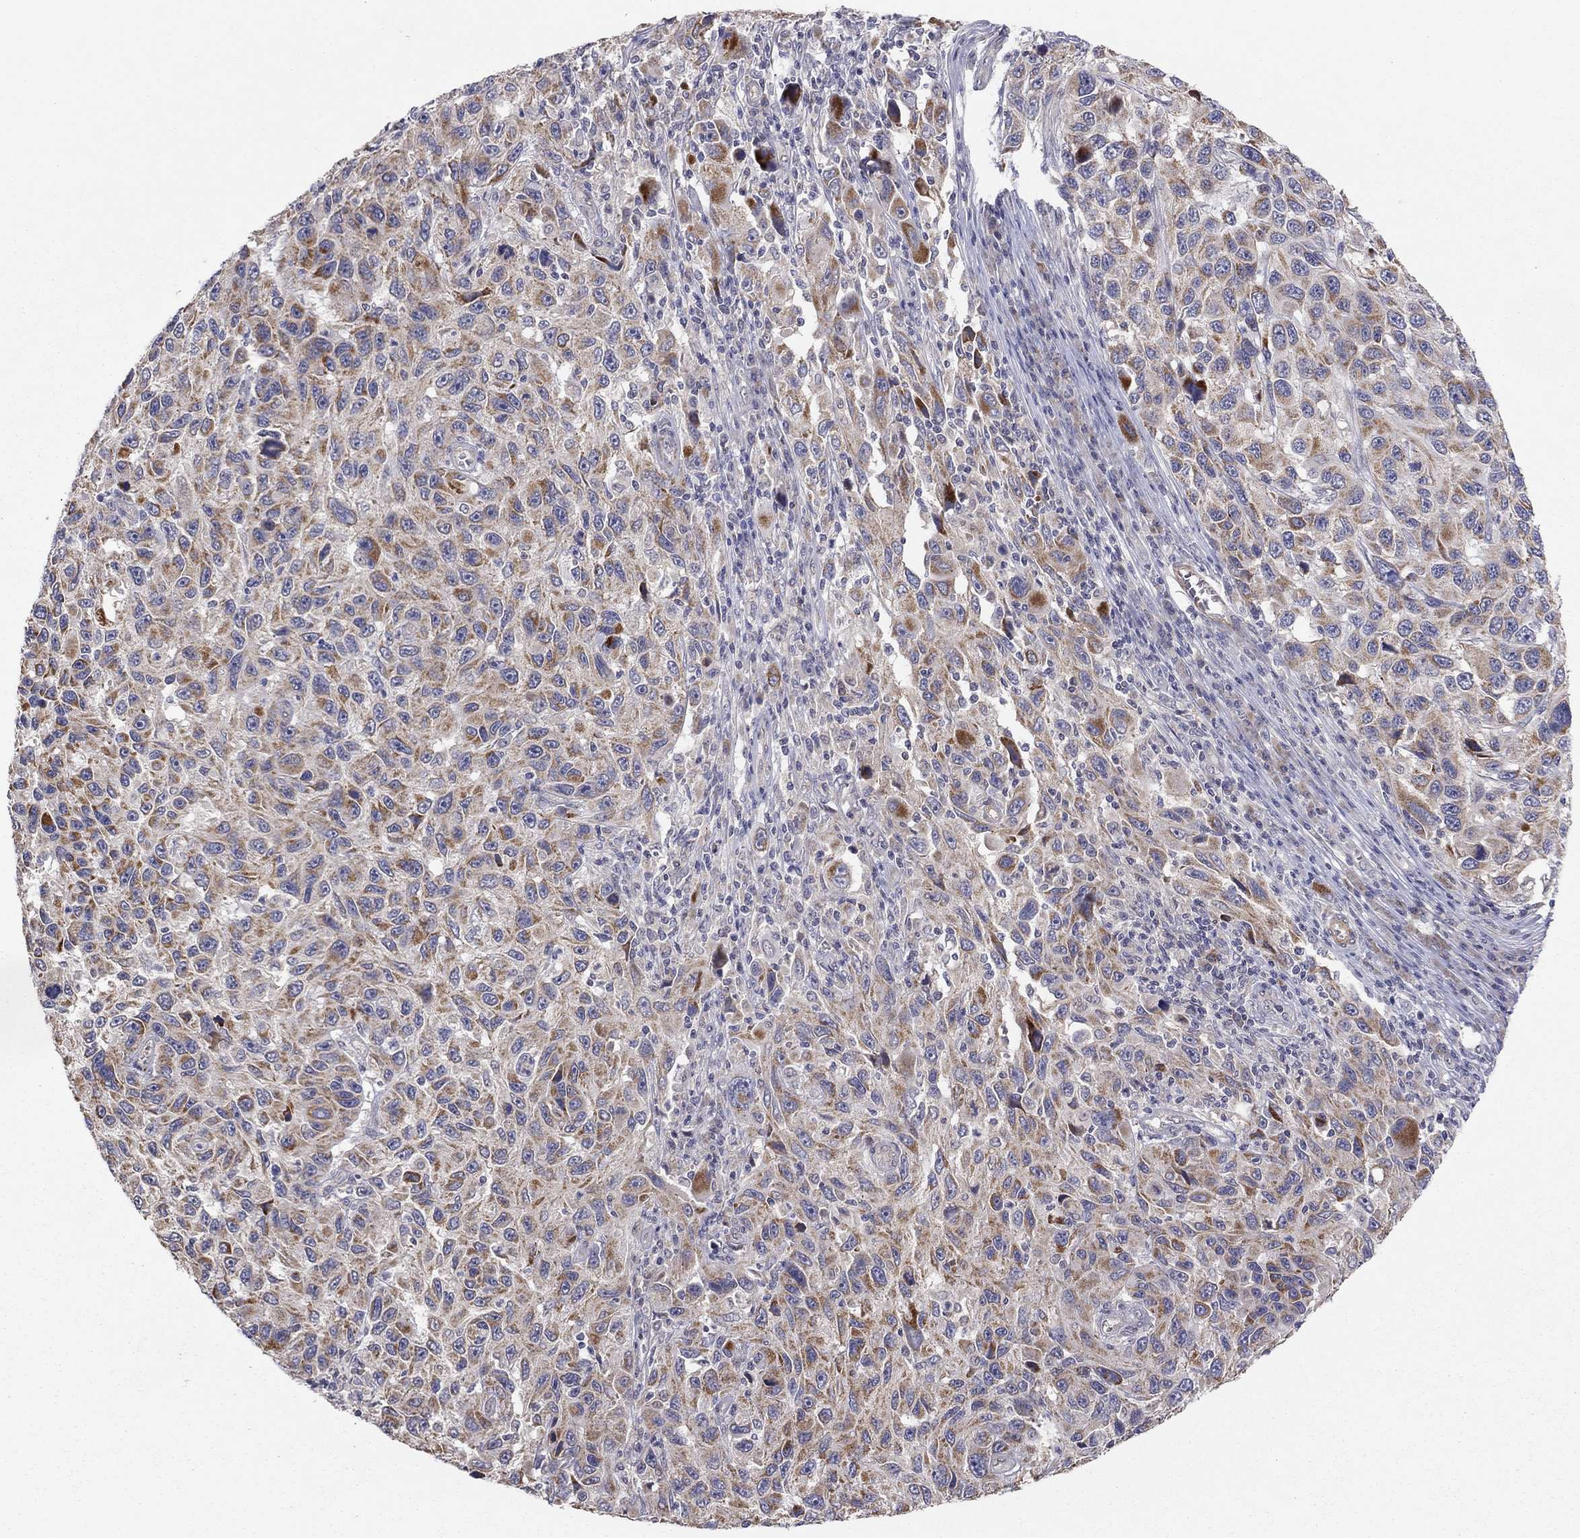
{"staining": {"intensity": "moderate", "quantity": ">75%", "location": "cytoplasmic/membranous"}, "tissue": "melanoma", "cell_type": "Tumor cells", "image_type": "cancer", "snomed": [{"axis": "morphology", "description": "Malignant melanoma, NOS"}, {"axis": "topography", "description": "Skin"}], "caption": "Tumor cells reveal medium levels of moderate cytoplasmic/membranous expression in about >75% of cells in melanoma. The staining was performed using DAB (3,3'-diaminobenzidine) to visualize the protein expression in brown, while the nuclei were stained in blue with hematoxylin (Magnification: 20x).", "gene": "CRACDL", "patient": {"sex": "male", "age": 53}}